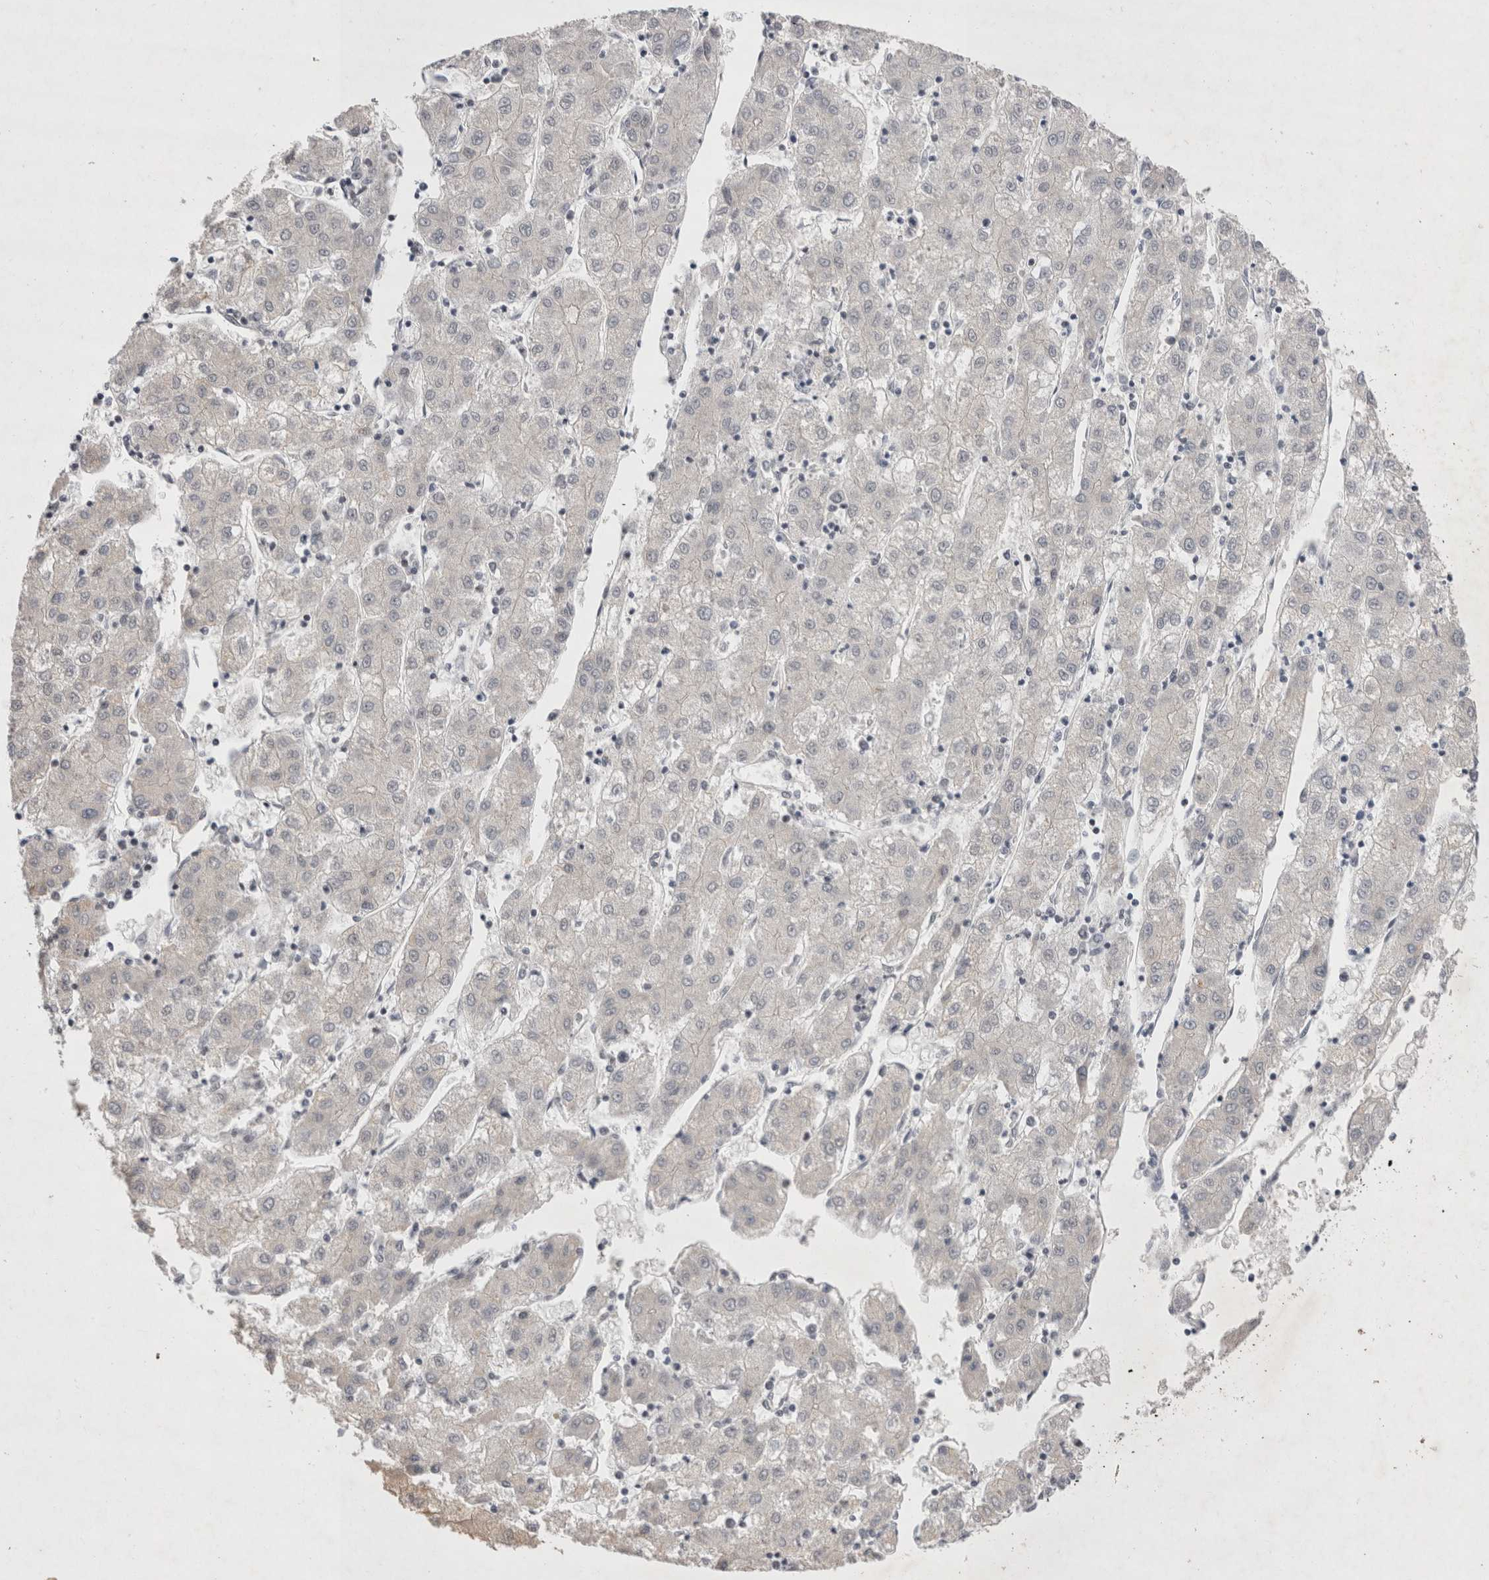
{"staining": {"intensity": "negative", "quantity": "none", "location": "none"}, "tissue": "liver cancer", "cell_type": "Tumor cells", "image_type": "cancer", "snomed": [{"axis": "morphology", "description": "Carcinoma, Hepatocellular, NOS"}, {"axis": "topography", "description": "Liver"}], "caption": "IHC histopathology image of liver cancer stained for a protein (brown), which displays no staining in tumor cells. Brightfield microscopy of immunohistochemistry (IHC) stained with DAB (brown) and hematoxylin (blue), captured at high magnification.", "gene": "RBM6", "patient": {"sex": "male", "age": 72}}